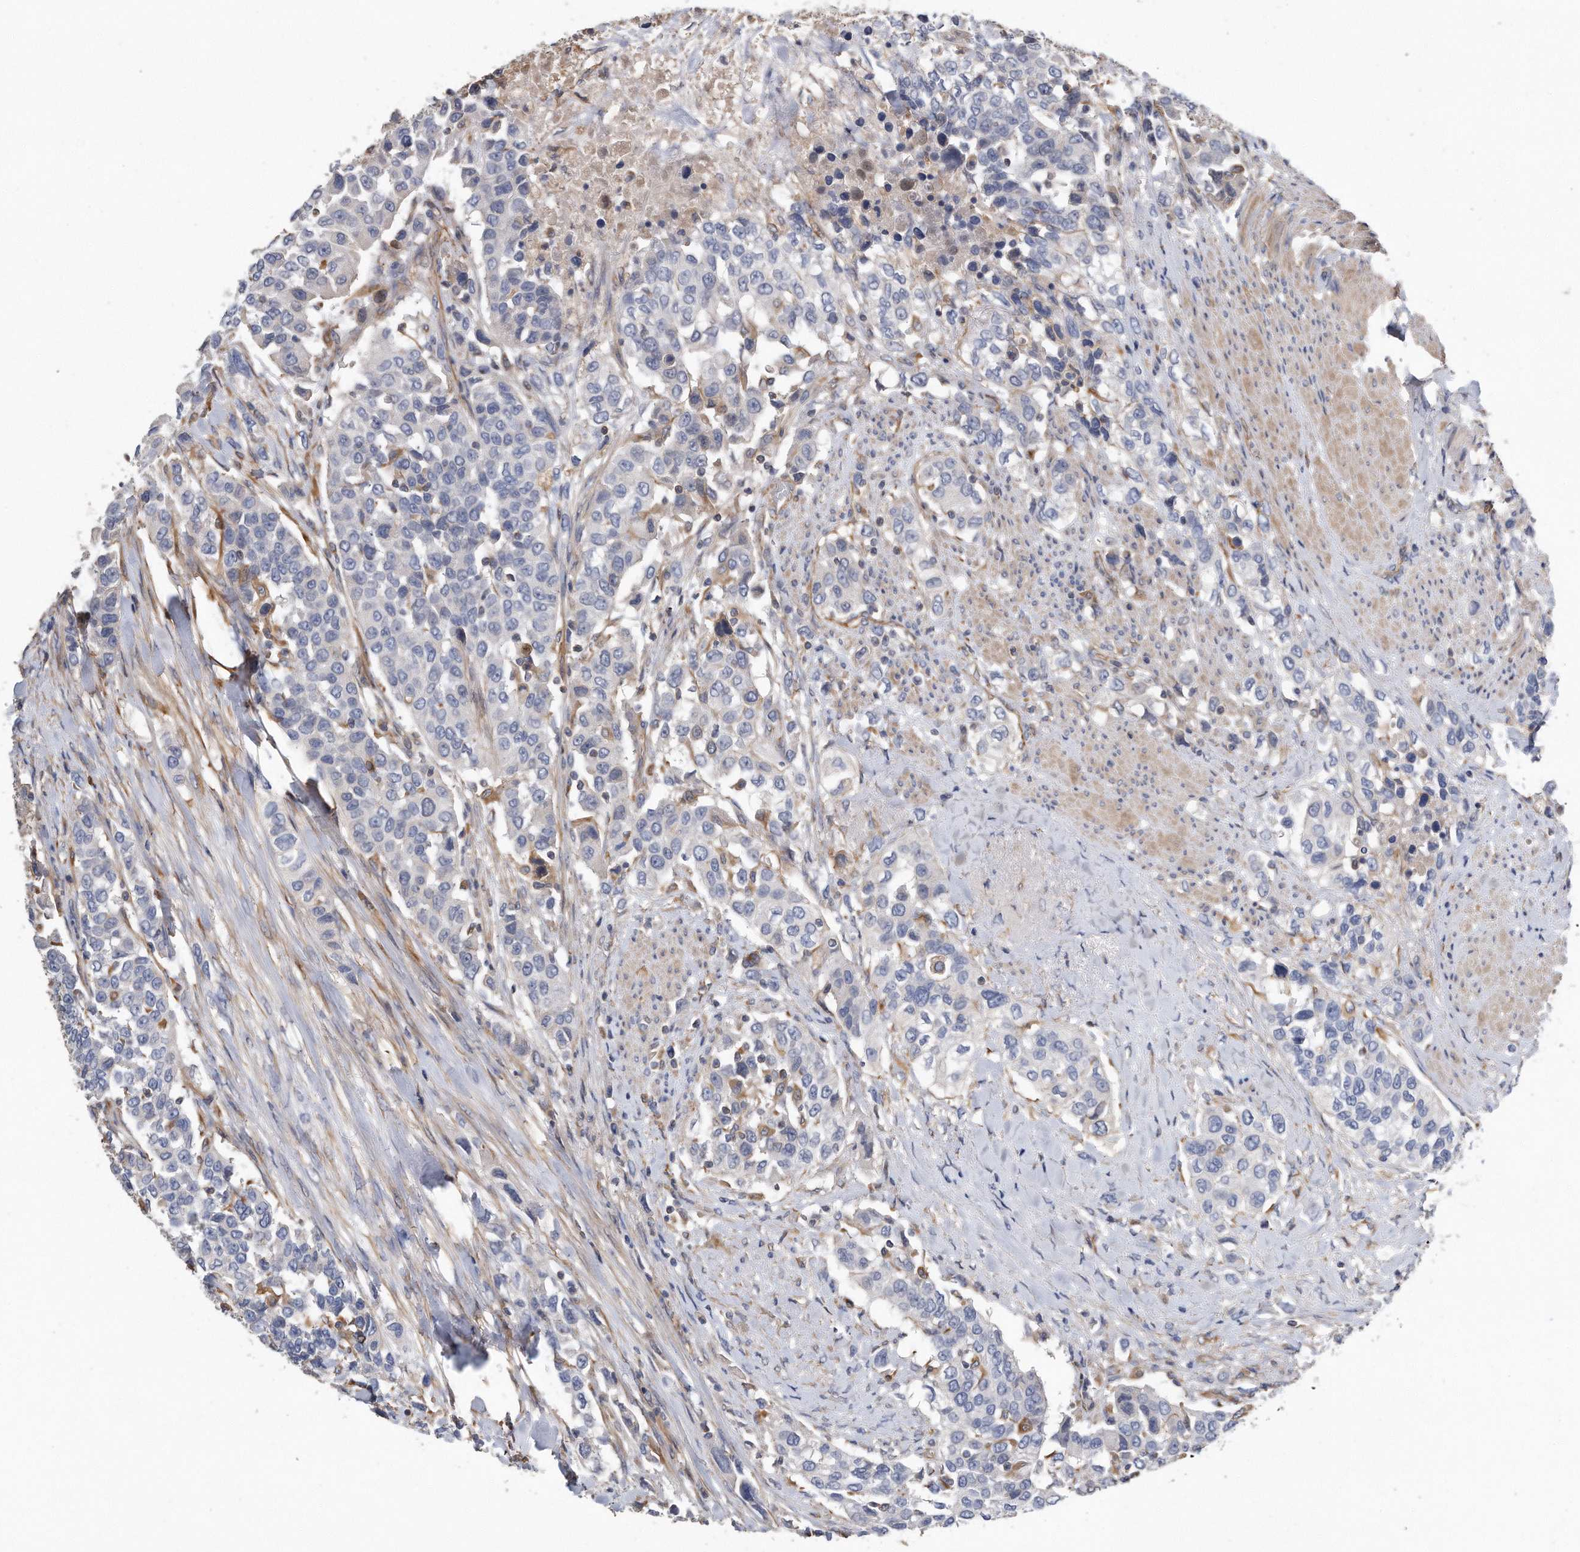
{"staining": {"intensity": "negative", "quantity": "none", "location": "none"}, "tissue": "urothelial cancer", "cell_type": "Tumor cells", "image_type": "cancer", "snomed": [{"axis": "morphology", "description": "Urothelial carcinoma, High grade"}, {"axis": "topography", "description": "Urinary bladder"}], "caption": "Urothelial carcinoma (high-grade) stained for a protein using immunohistochemistry (IHC) exhibits no positivity tumor cells.", "gene": "GPC1", "patient": {"sex": "female", "age": 80}}